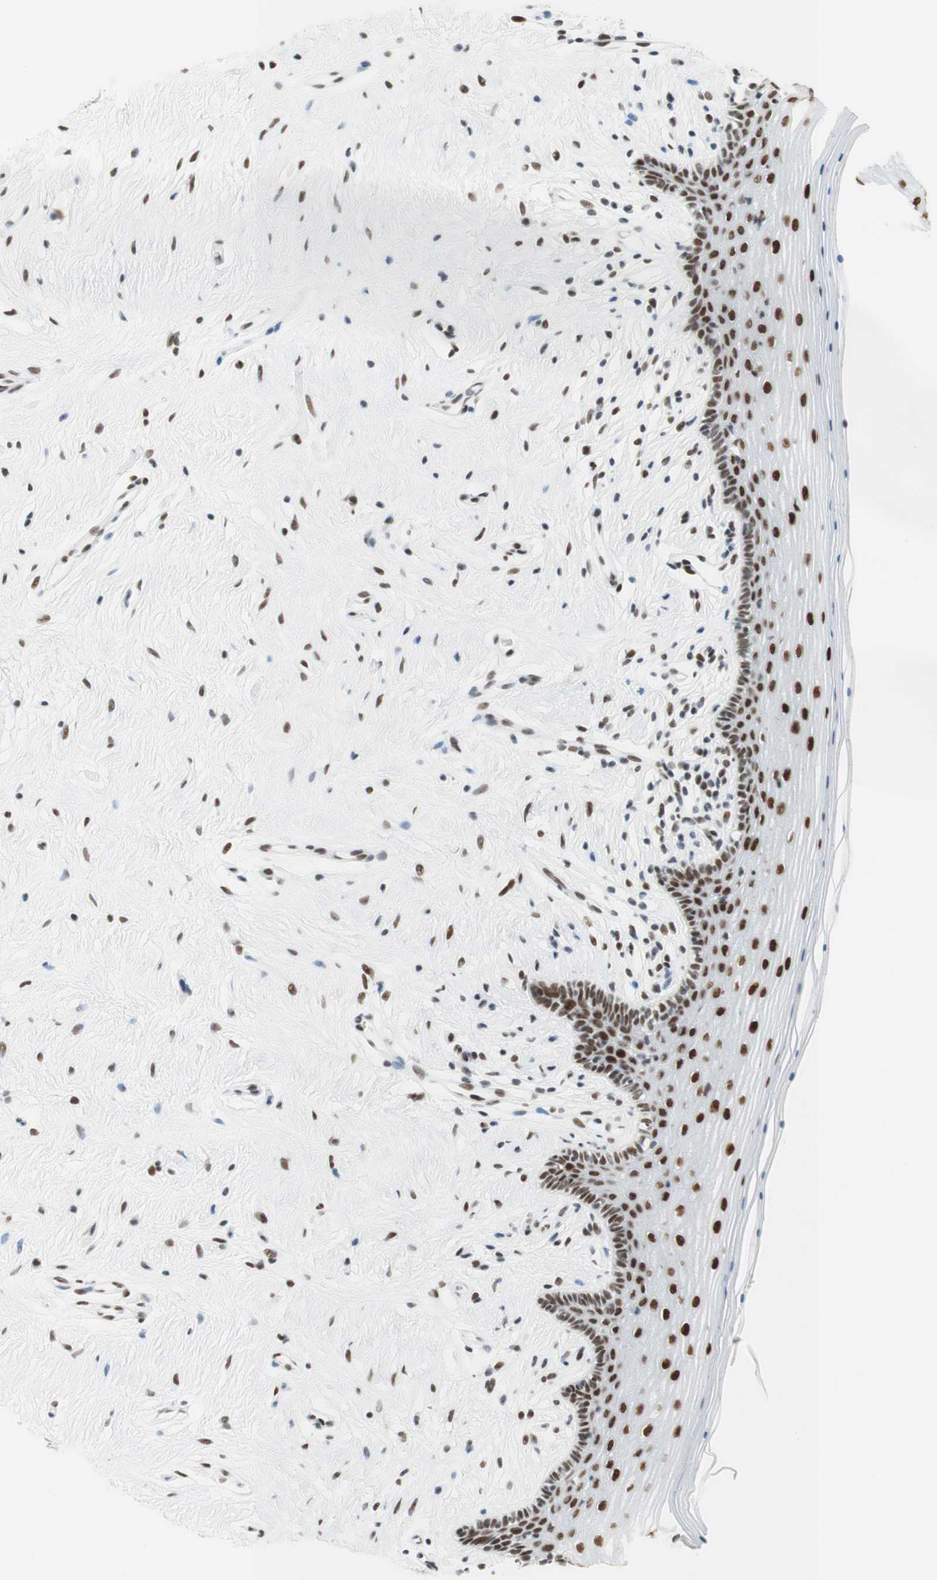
{"staining": {"intensity": "moderate", "quantity": ">75%", "location": "nuclear"}, "tissue": "vagina", "cell_type": "Squamous epithelial cells", "image_type": "normal", "snomed": [{"axis": "morphology", "description": "Normal tissue, NOS"}, {"axis": "topography", "description": "Vagina"}], "caption": "Moderate nuclear staining for a protein is identified in about >75% of squamous epithelial cells of unremarkable vagina using immunohistochemistry.", "gene": "RNF20", "patient": {"sex": "female", "age": 44}}